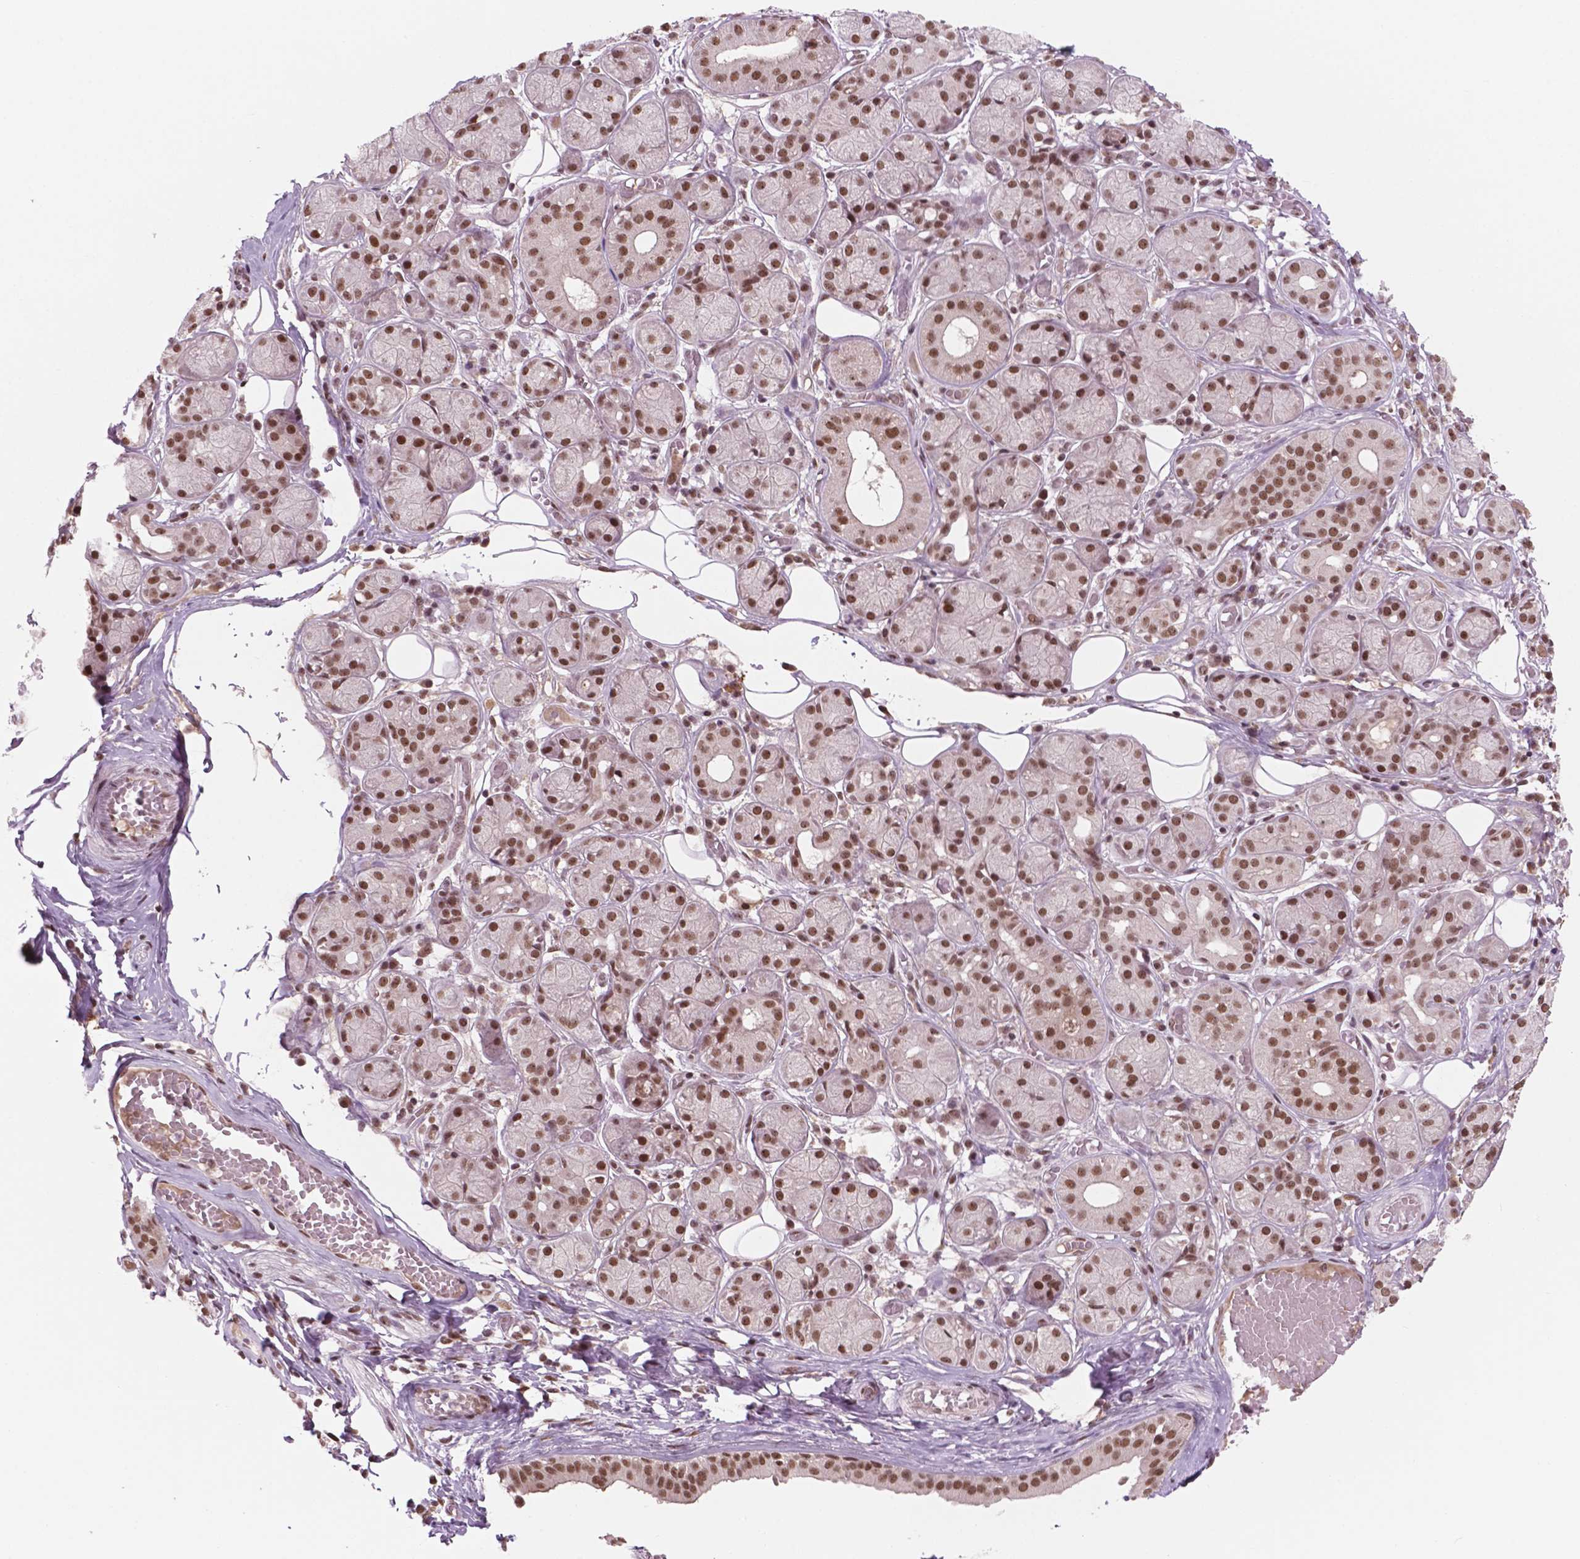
{"staining": {"intensity": "strong", "quantity": ">75%", "location": "nuclear"}, "tissue": "salivary gland", "cell_type": "Glandular cells", "image_type": "normal", "snomed": [{"axis": "morphology", "description": "Normal tissue, NOS"}, {"axis": "topography", "description": "Salivary gland"}, {"axis": "topography", "description": "Peripheral nerve tissue"}], "caption": "This photomicrograph reveals normal salivary gland stained with IHC to label a protein in brown. The nuclear of glandular cells show strong positivity for the protein. Nuclei are counter-stained blue.", "gene": "POLR2E", "patient": {"sex": "male", "age": 71}}